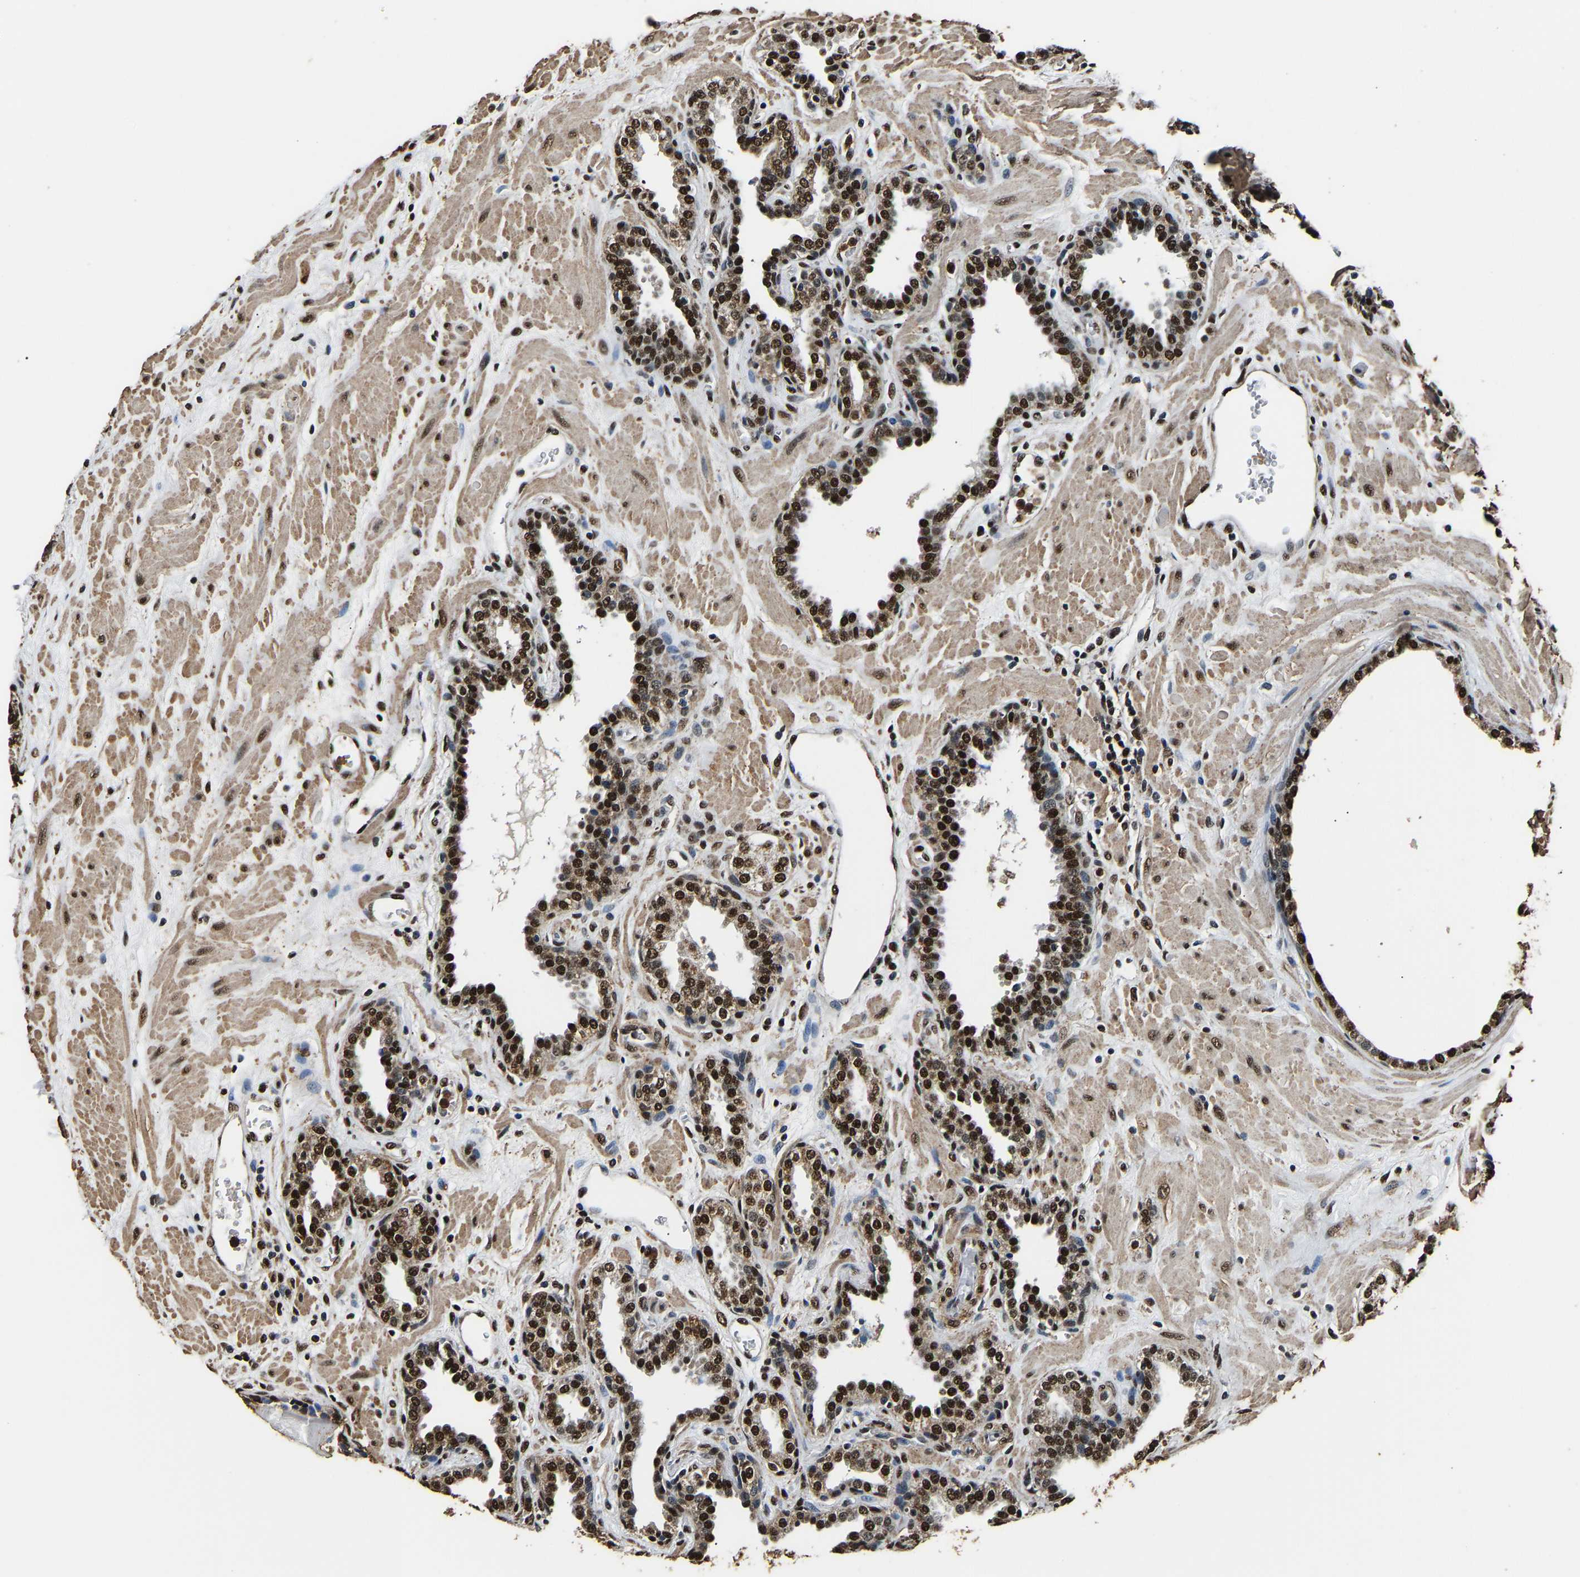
{"staining": {"intensity": "strong", "quantity": ">75%", "location": "cytoplasmic/membranous,nuclear"}, "tissue": "prostate", "cell_type": "Glandular cells", "image_type": "normal", "snomed": [{"axis": "morphology", "description": "Normal tissue, NOS"}, {"axis": "topography", "description": "Prostate"}], "caption": "Glandular cells display high levels of strong cytoplasmic/membranous,nuclear expression in approximately >75% of cells in unremarkable human prostate.", "gene": "SAFB", "patient": {"sex": "male", "age": 51}}